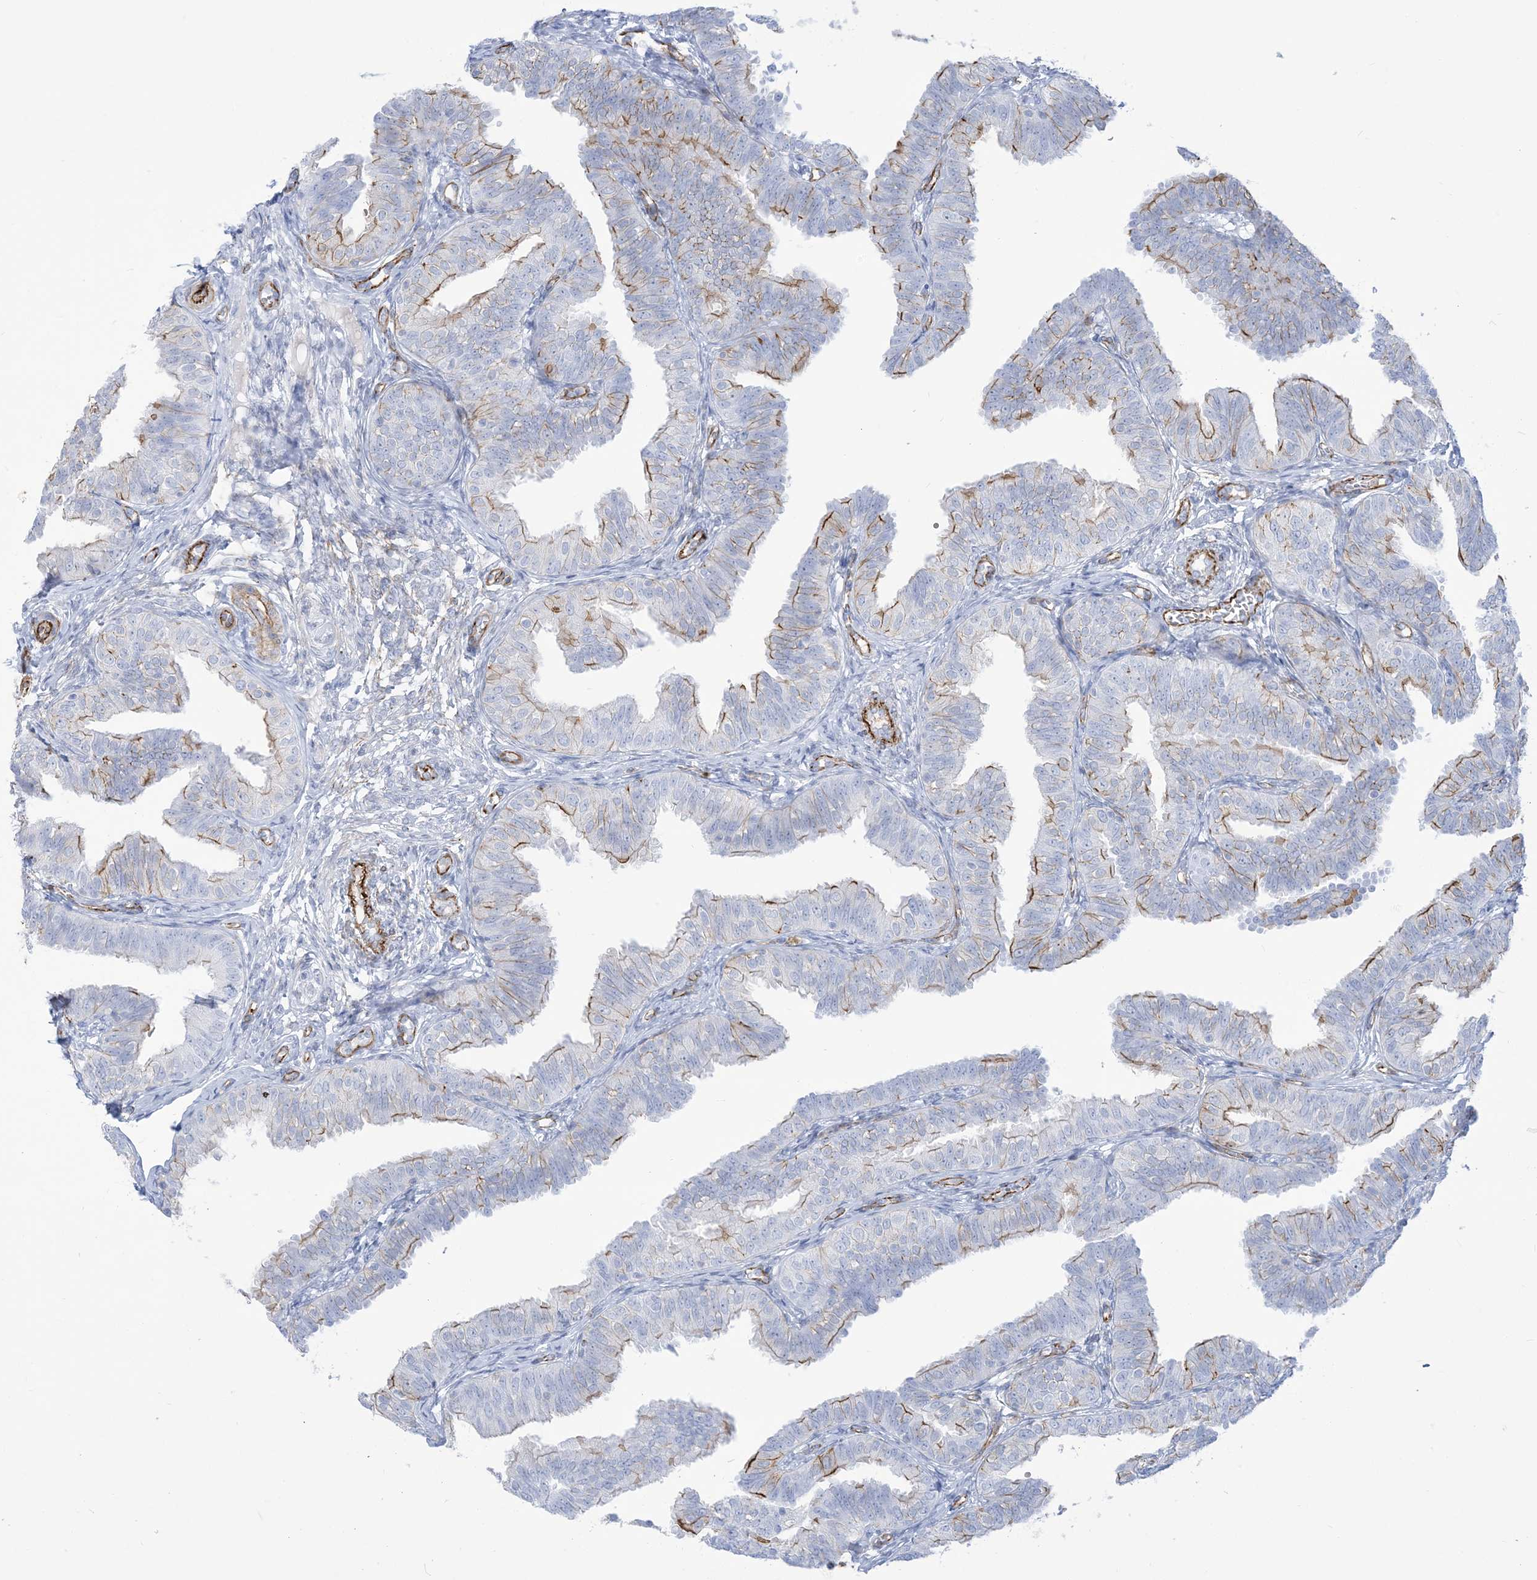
{"staining": {"intensity": "moderate", "quantity": "<25%", "location": "cytoplasmic/membranous"}, "tissue": "fallopian tube", "cell_type": "Glandular cells", "image_type": "normal", "snomed": [{"axis": "morphology", "description": "Normal tissue, NOS"}, {"axis": "topography", "description": "Fallopian tube"}], "caption": "DAB immunohistochemical staining of unremarkable human fallopian tube reveals moderate cytoplasmic/membranous protein staining in approximately <25% of glandular cells. (DAB (3,3'-diaminobenzidine) = brown stain, brightfield microscopy at high magnification).", "gene": "B3GNT7", "patient": {"sex": "female", "age": 35}}